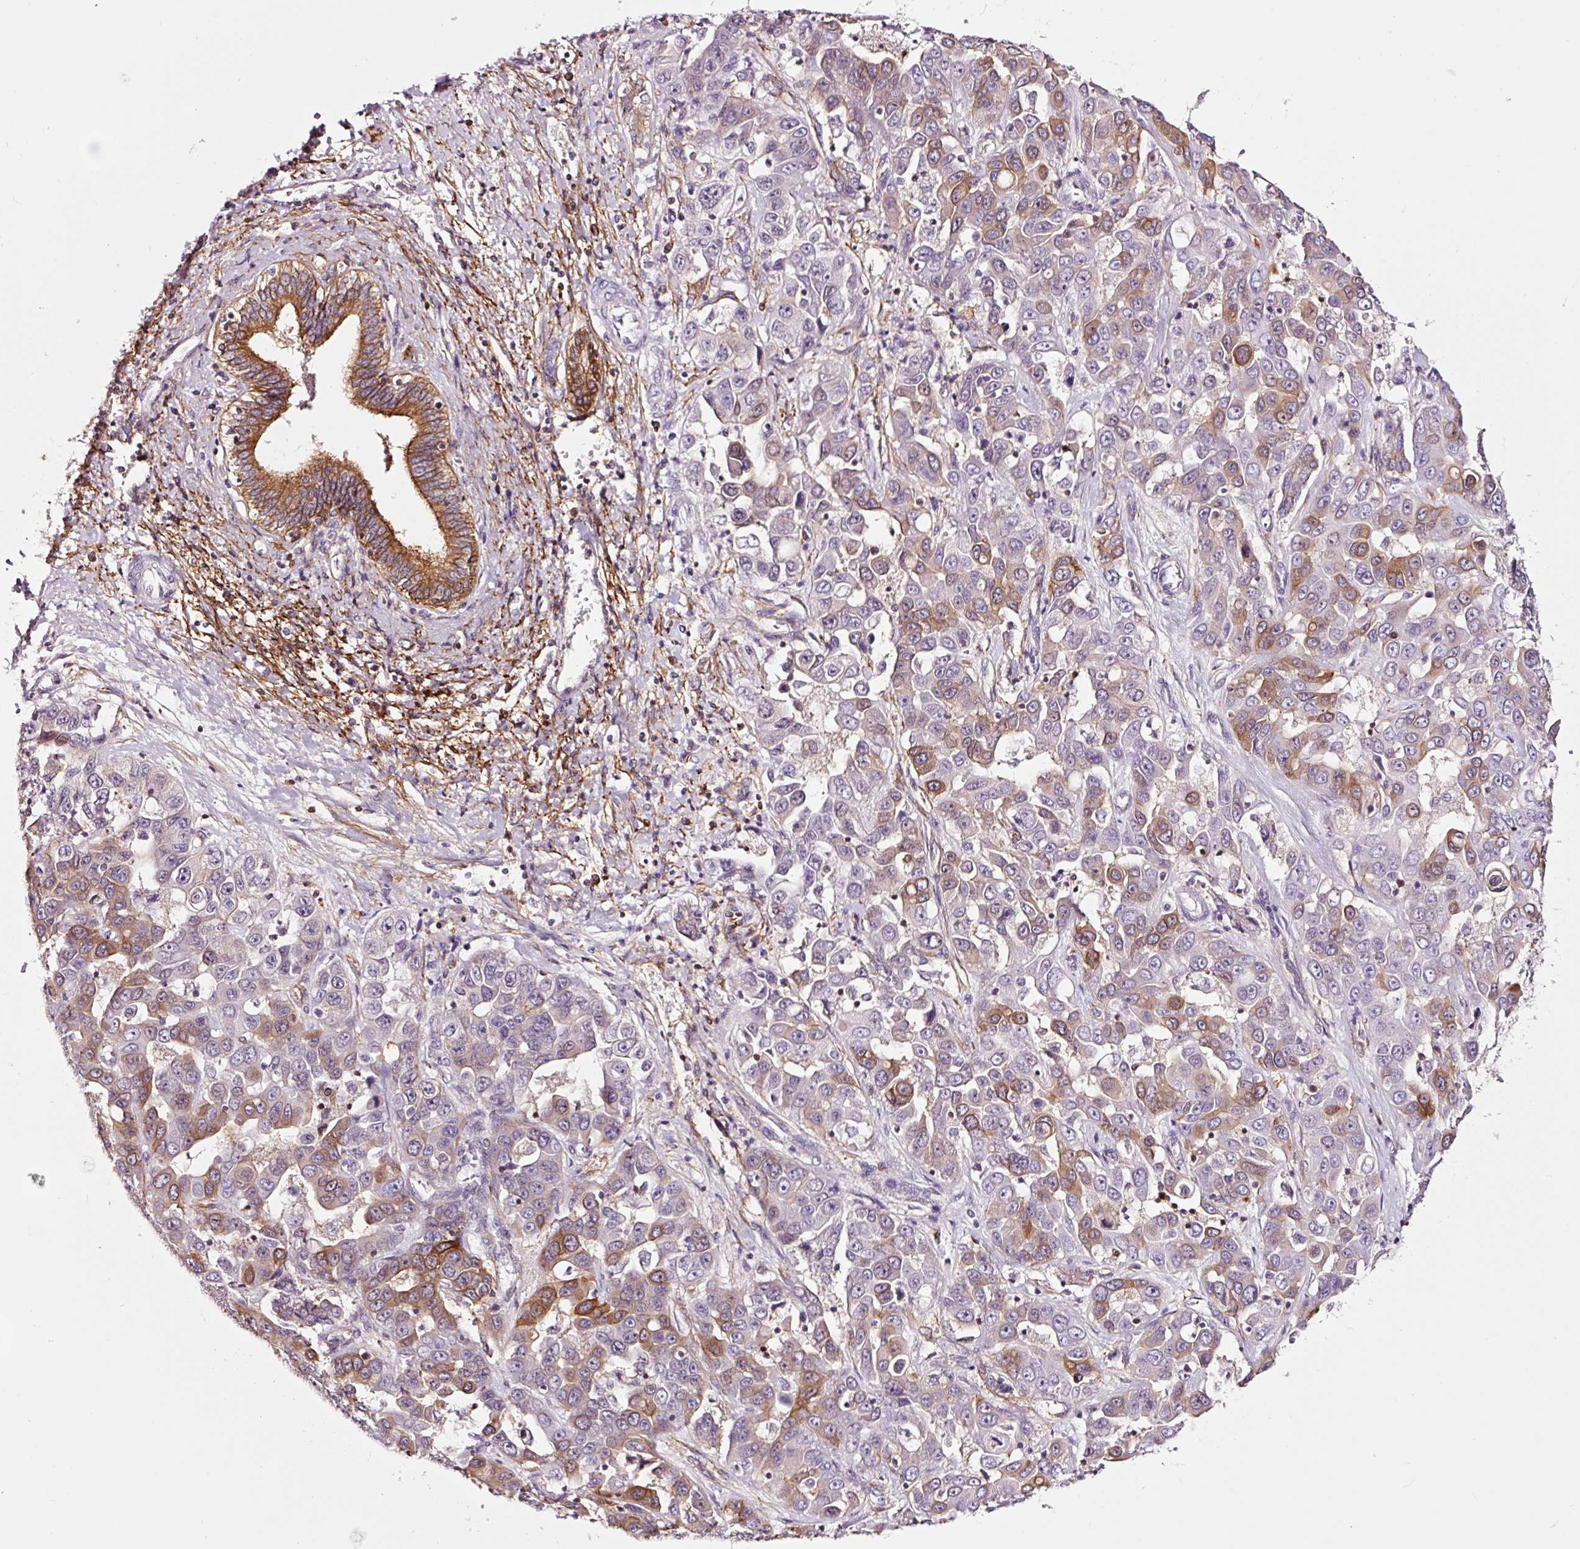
{"staining": {"intensity": "moderate", "quantity": "25%-75%", "location": "cytoplasmic/membranous"}, "tissue": "liver cancer", "cell_type": "Tumor cells", "image_type": "cancer", "snomed": [{"axis": "morphology", "description": "Cholangiocarcinoma"}, {"axis": "topography", "description": "Liver"}], "caption": "Liver cholangiocarcinoma stained for a protein demonstrates moderate cytoplasmic/membranous positivity in tumor cells. Immunohistochemistry stains the protein of interest in brown and the nuclei are stained blue.", "gene": "ADD3", "patient": {"sex": "female", "age": 52}}